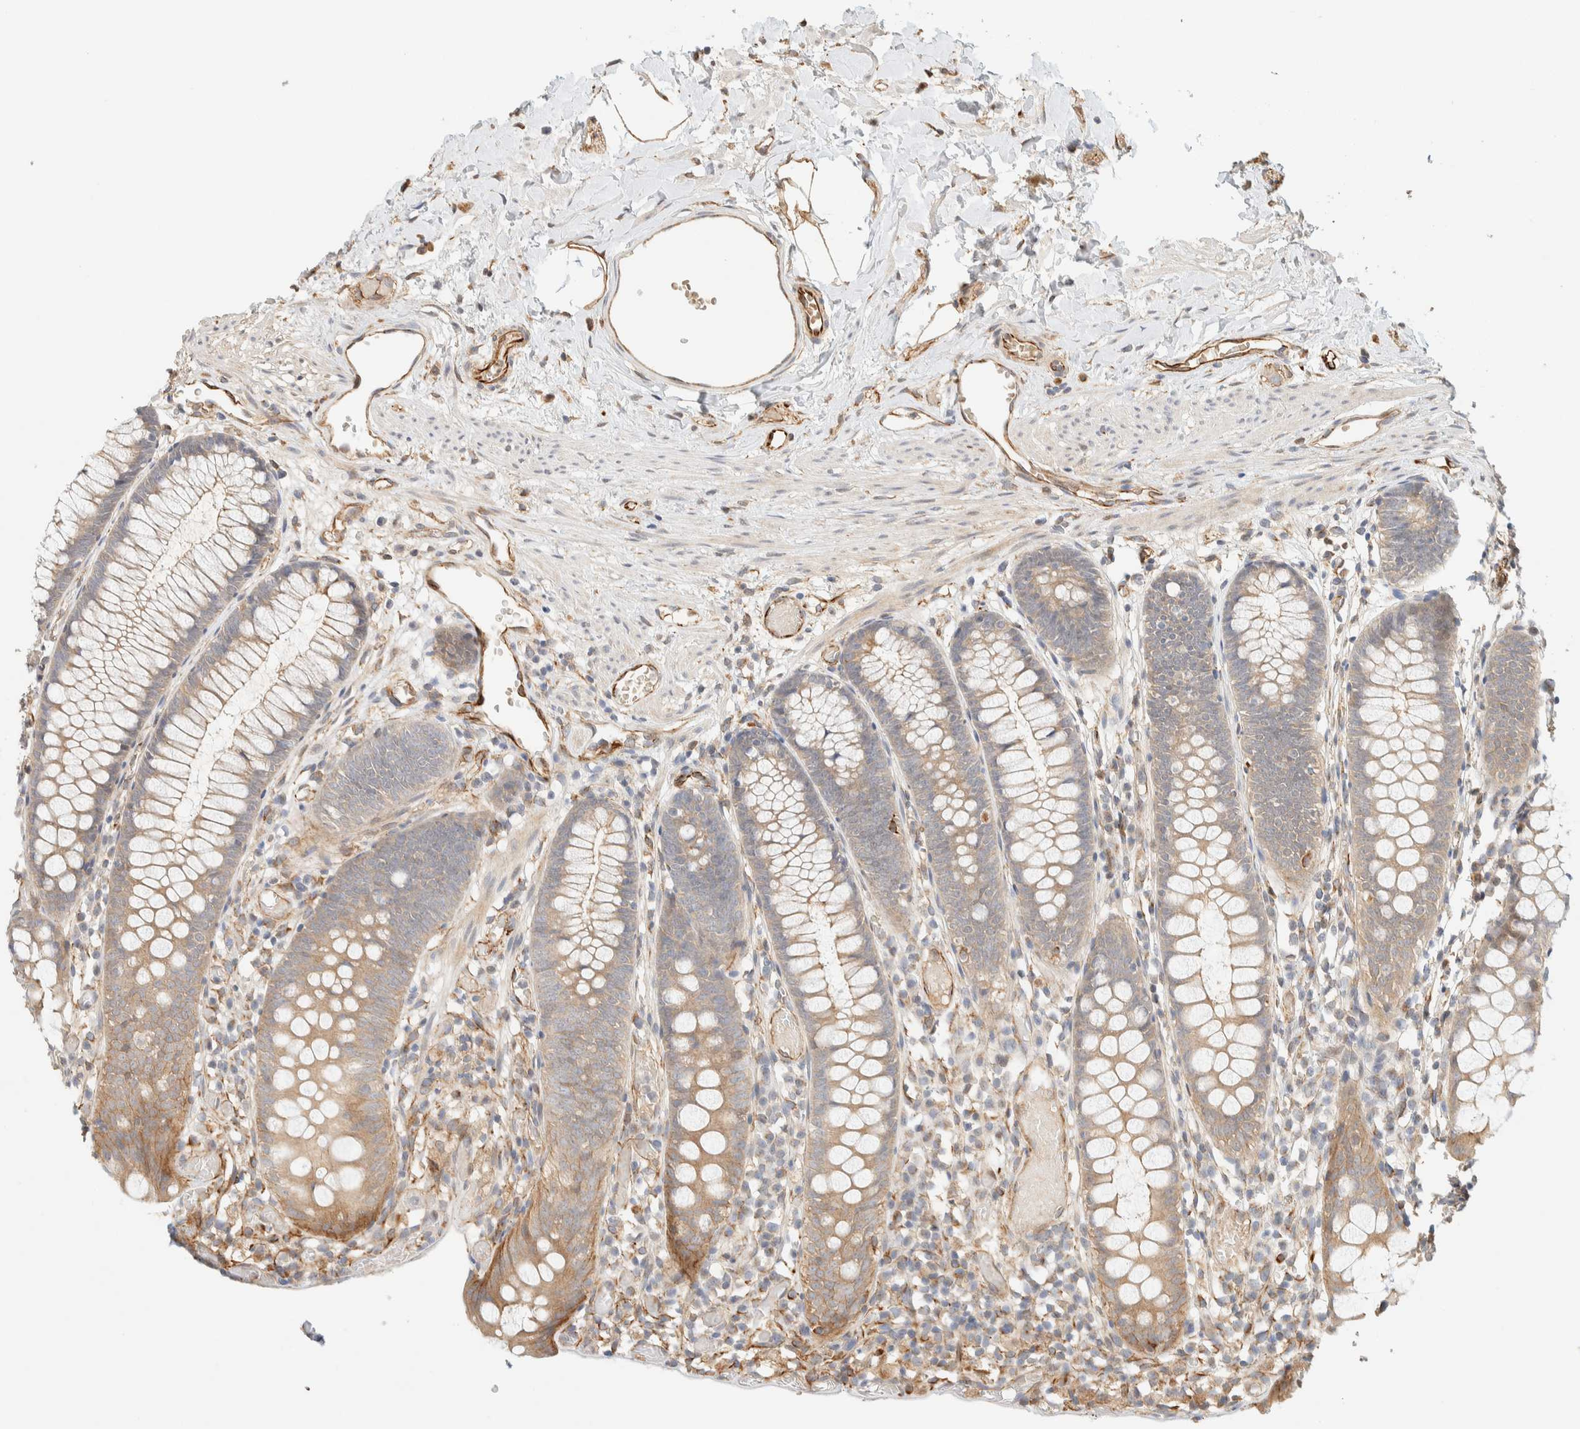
{"staining": {"intensity": "strong", "quantity": ">75%", "location": "cytoplasmic/membranous"}, "tissue": "colon", "cell_type": "Endothelial cells", "image_type": "normal", "snomed": [{"axis": "morphology", "description": "Normal tissue, NOS"}, {"axis": "topography", "description": "Colon"}], "caption": "Immunohistochemistry micrograph of normal human colon stained for a protein (brown), which exhibits high levels of strong cytoplasmic/membranous positivity in about >75% of endothelial cells.", "gene": "FAT1", "patient": {"sex": "male", "age": 14}}